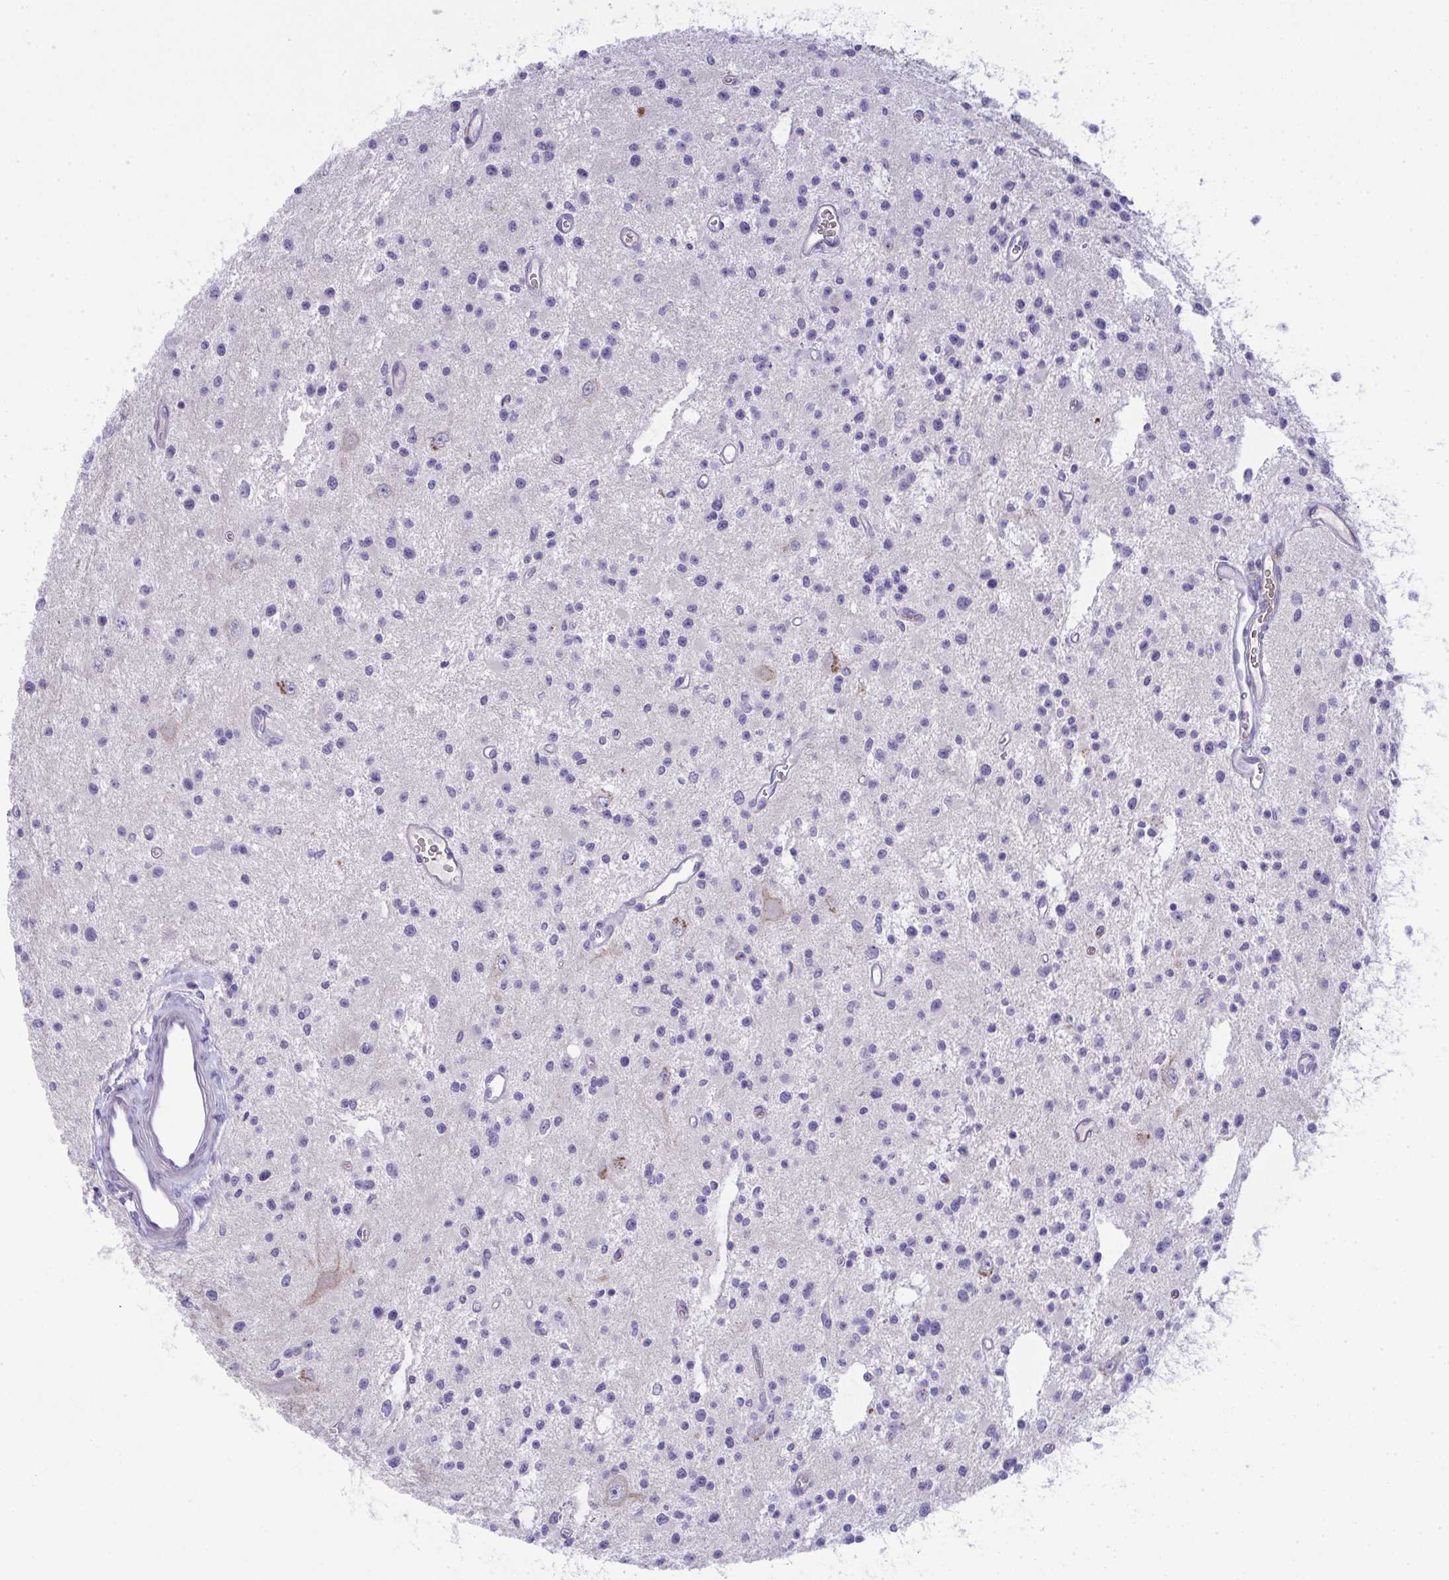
{"staining": {"intensity": "negative", "quantity": "none", "location": "none"}, "tissue": "glioma", "cell_type": "Tumor cells", "image_type": "cancer", "snomed": [{"axis": "morphology", "description": "Glioma, malignant, Low grade"}, {"axis": "topography", "description": "Brain"}], "caption": "Protein analysis of malignant glioma (low-grade) demonstrates no significant staining in tumor cells.", "gene": "SPTB", "patient": {"sex": "male", "age": 43}}